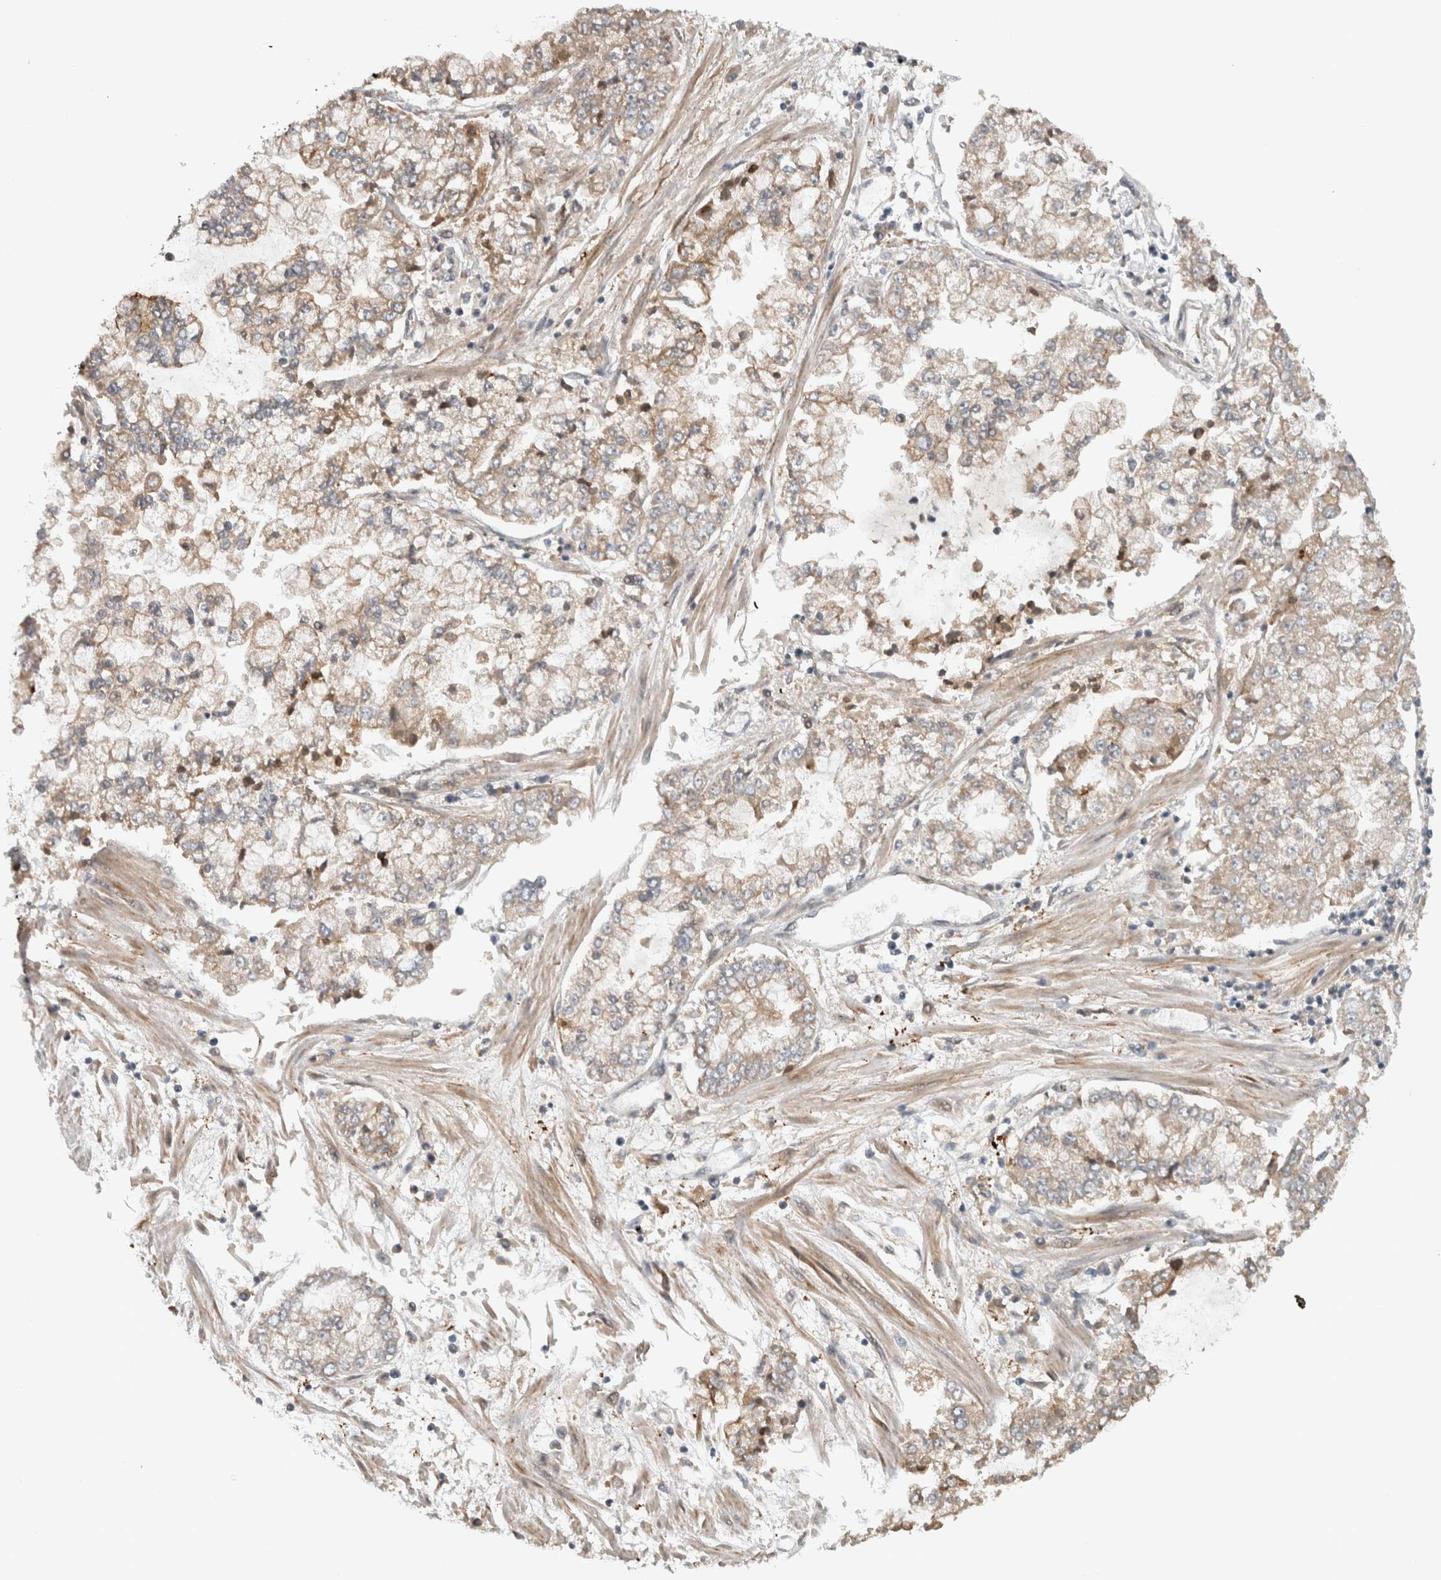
{"staining": {"intensity": "moderate", "quantity": ">75%", "location": "cytoplasmic/membranous"}, "tissue": "stomach cancer", "cell_type": "Tumor cells", "image_type": "cancer", "snomed": [{"axis": "morphology", "description": "Adenocarcinoma, NOS"}, {"axis": "topography", "description": "Stomach"}], "caption": "Stomach cancer (adenocarcinoma) stained with DAB immunohistochemistry (IHC) exhibits medium levels of moderate cytoplasmic/membranous staining in approximately >75% of tumor cells. (Brightfield microscopy of DAB IHC at high magnification).", "gene": "HEXD", "patient": {"sex": "male", "age": 76}}